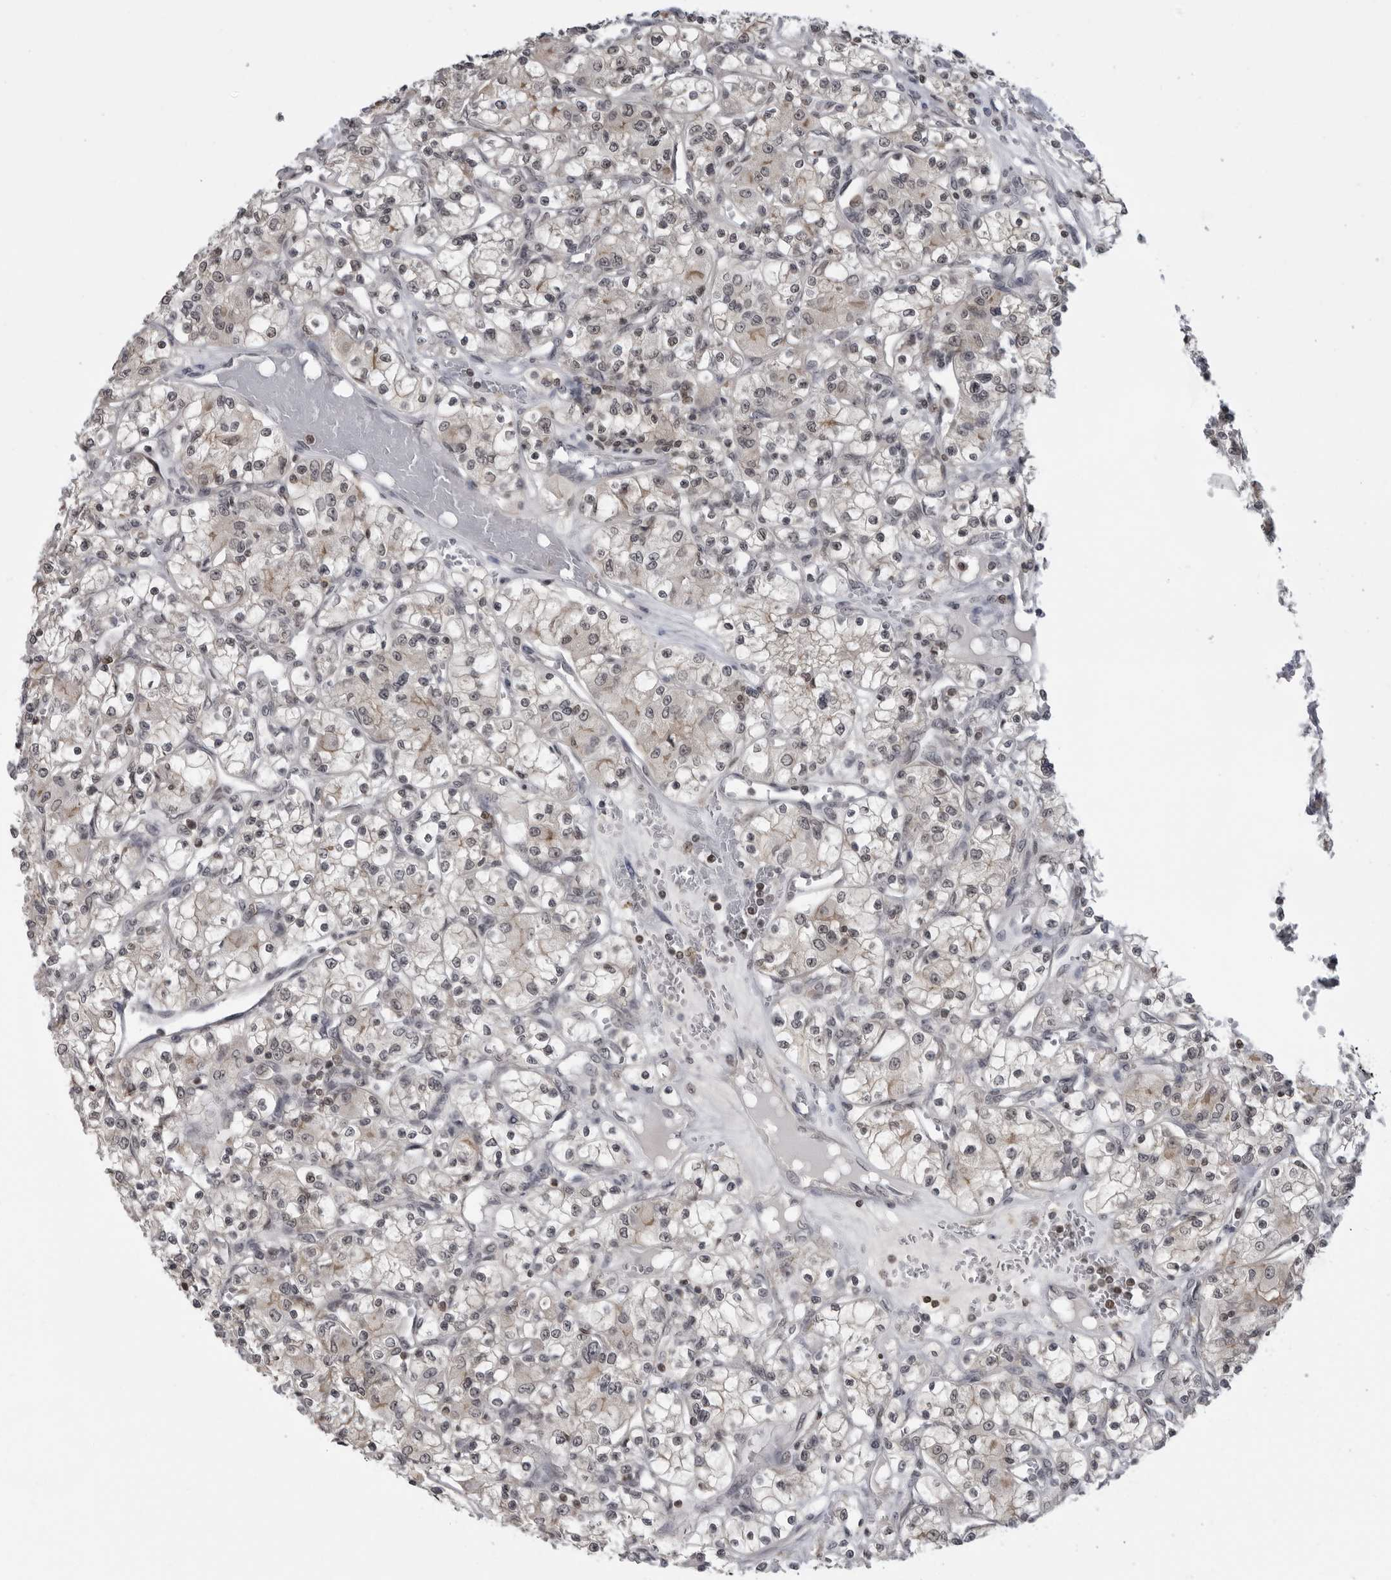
{"staining": {"intensity": "weak", "quantity": "<25%", "location": "cytoplasmic/membranous"}, "tissue": "renal cancer", "cell_type": "Tumor cells", "image_type": "cancer", "snomed": [{"axis": "morphology", "description": "Adenocarcinoma, NOS"}, {"axis": "topography", "description": "Kidney"}], "caption": "Adenocarcinoma (renal) was stained to show a protein in brown. There is no significant expression in tumor cells. The staining was performed using DAB (3,3'-diaminobenzidine) to visualize the protein expression in brown, while the nuclei were stained in blue with hematoxylin (Magnification: 20x).", "gene": "PDCL3", "patient": {"sex": "female", "age": 59}}